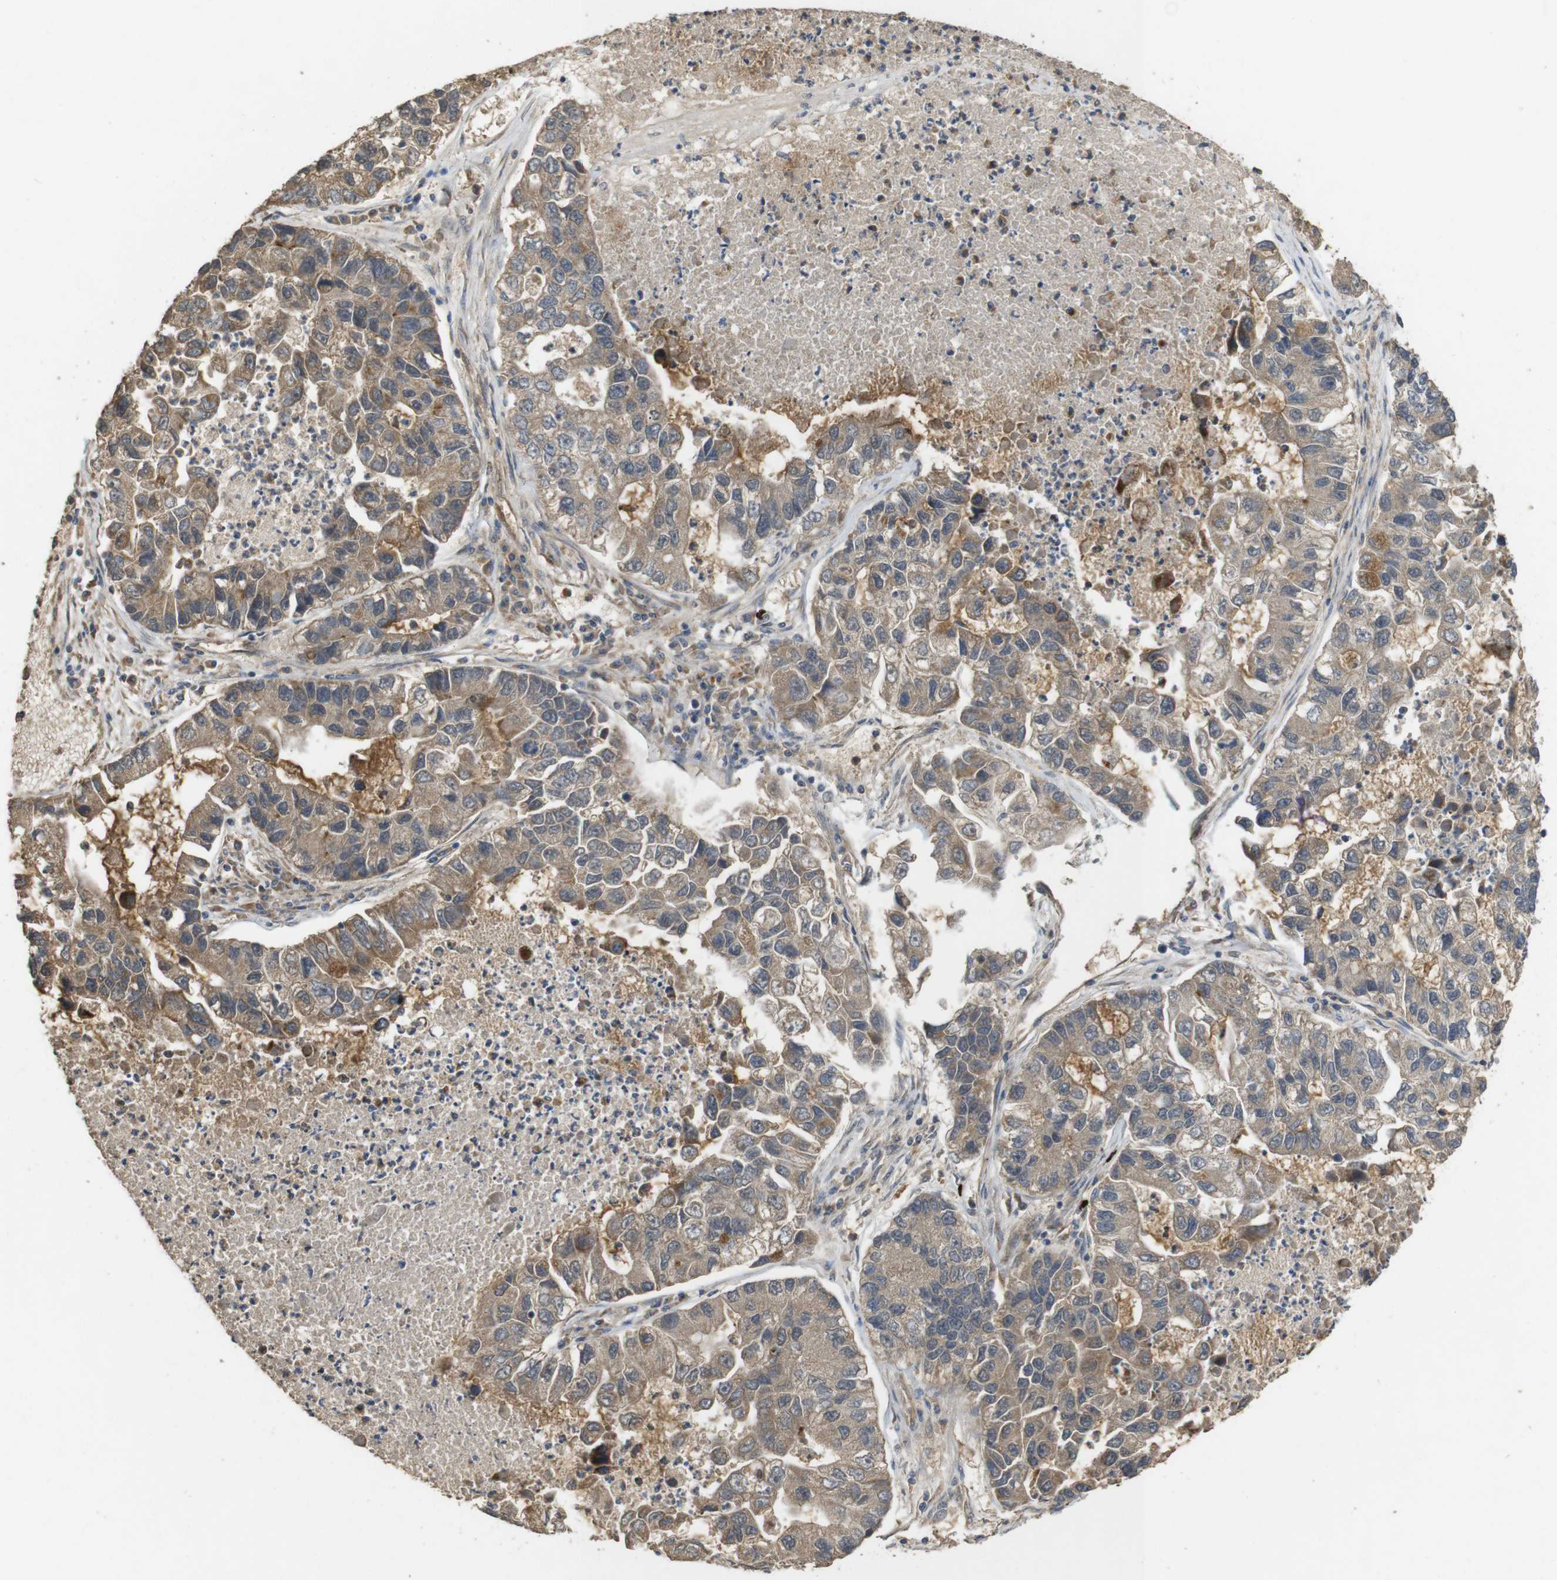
{"staining": {"intensity": "moderate", "quantity": ">75%", "location": "cytoplasmic/membranous"}, "tissue": "lung cancer", "cell_type": "Tumor cells", "image_type": "cancer", "snomed": [{"axis": "morphology", "description": "Adenocarcinoma, NOS"}, {"axis": "topography", "description": "Lung"}], "caption": "Immunohistochemical staining of lung adenocarcinoma reveals medium levels of moderate cytoplasmic/membranous protein expression in approximately >75% of tumor cells.", "gene": "PCDHB10", "patient": {"sex": "female", "age": 51}}